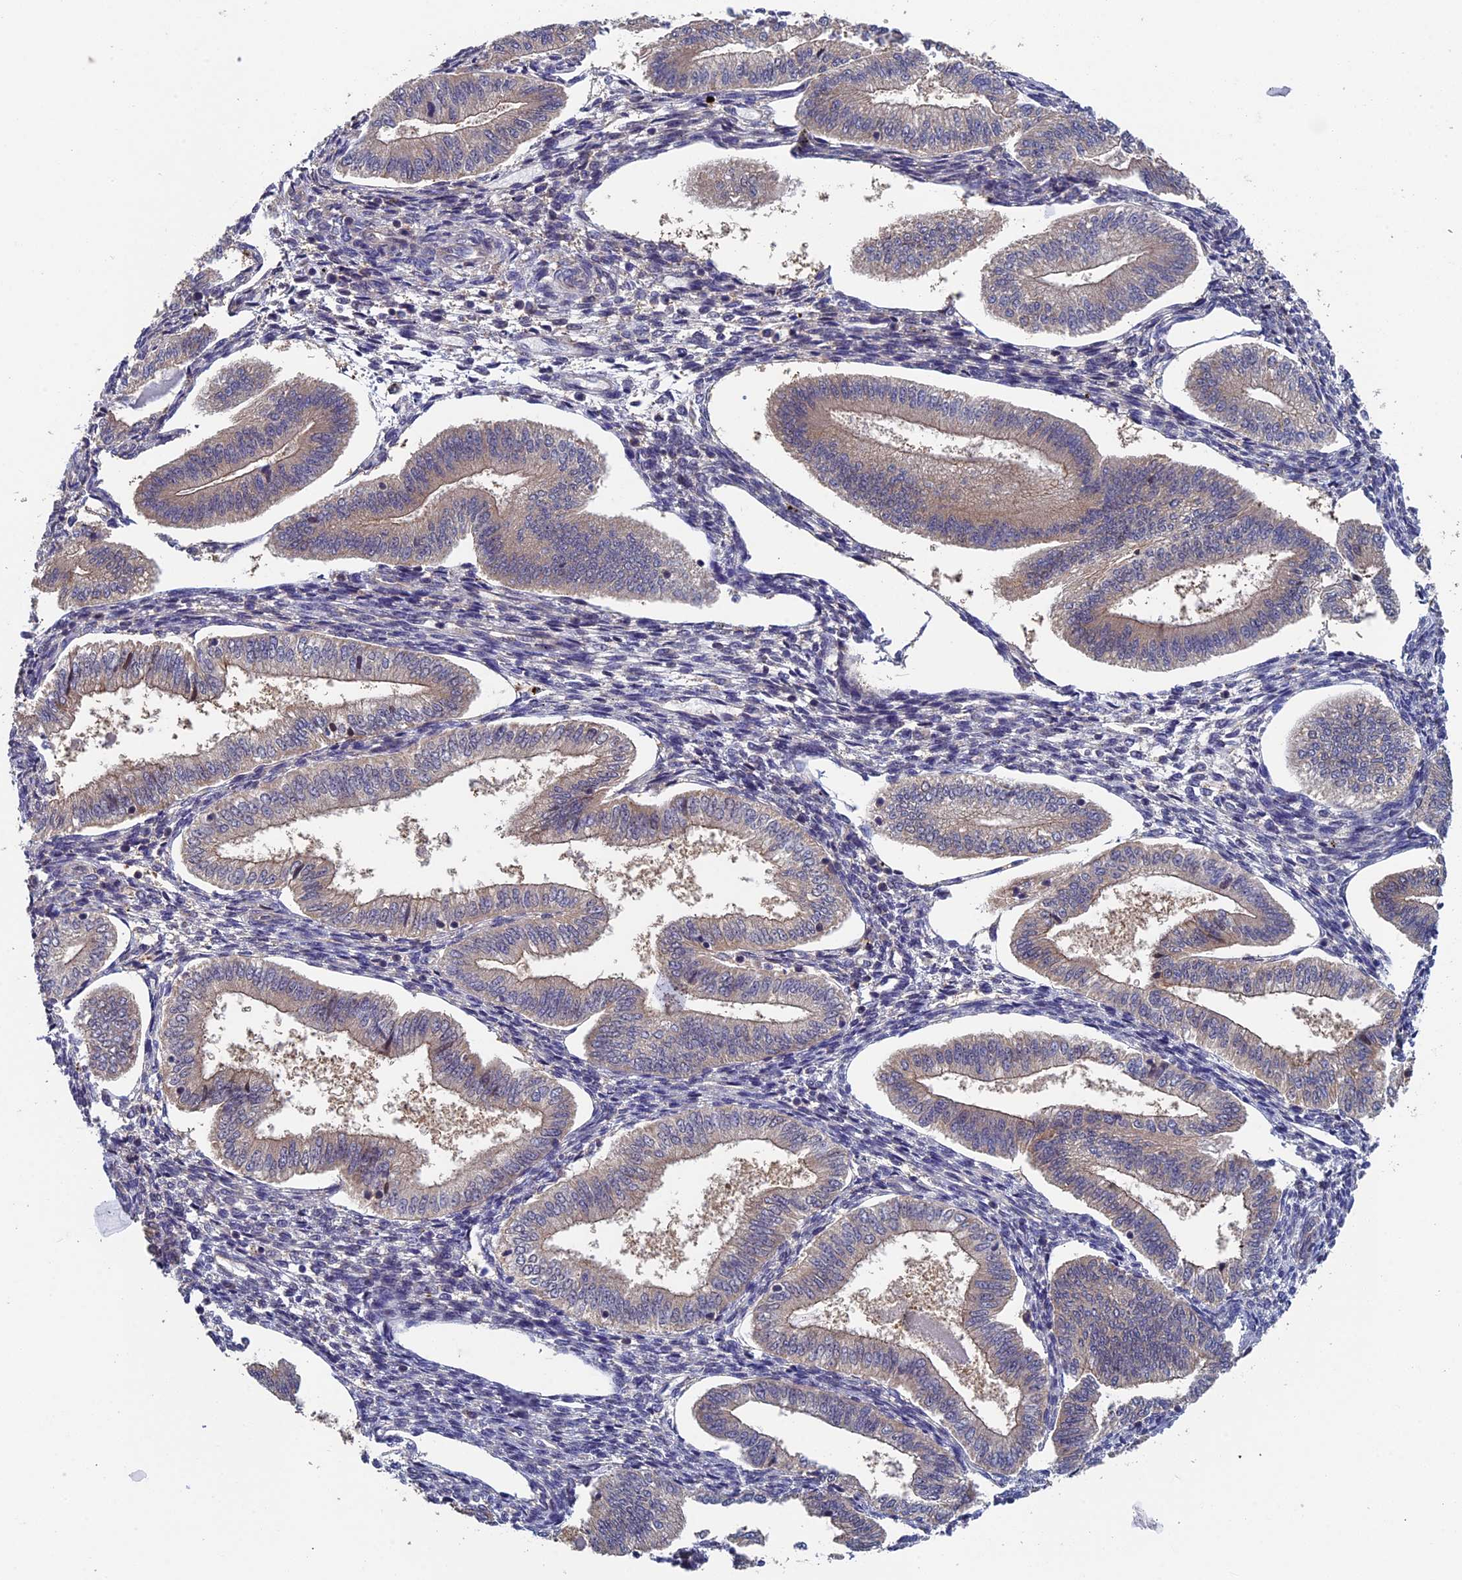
{"staining": {"intensity": "moderate", "quantity": "25%-75%", "location": "cytoplasmic/membranous"}, "tissue": "endometrium", "cell_type": "Cells in endometrial stroma", "image_type": "normal", "snomed": [{"axis": "morphology", "description": "Normal tissue, NOS"}, {"axis": "topography", "description": "Endometrium"}], "caption": "Moderate cytoplasmic/membranous positivity for a protein is identified in approximately 25%-75% of cells in endometrial stroma of unremarkable endometrium using immunohistochemistry (IHC).", "gene": "LCMT1", "patient": {"sex": "female", "age": 34}}